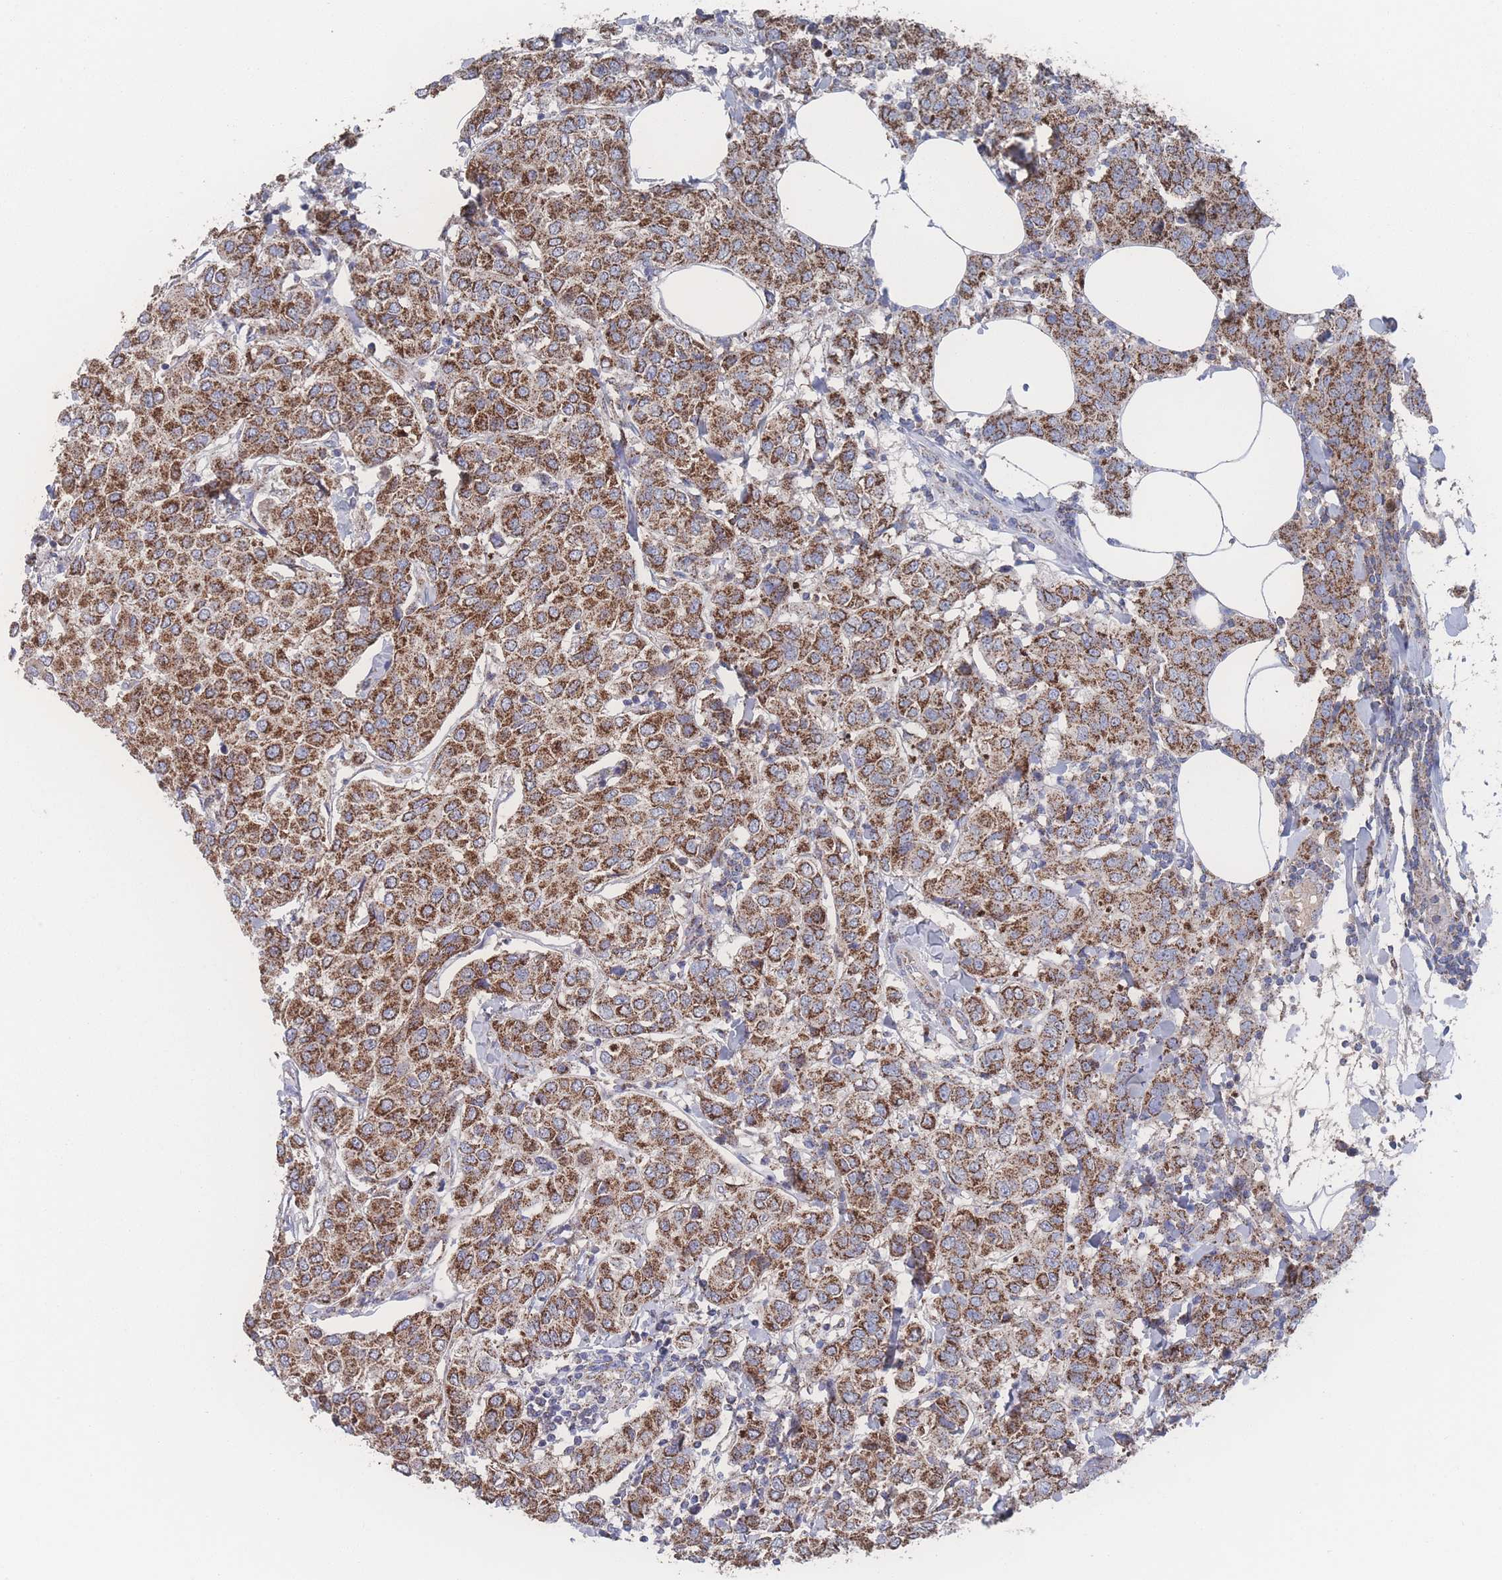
{"staining": {"intensity": "strong", "quantity": ">75%", "location": "cytoplasmic/membranous"}, "tissue": "breast cancer", "cell_type": "Tumor cells", "image_type": "cancer", "snomed": [{"axis": "morphology", "description": "Duct carcinoma"}, {"axis": "topography", "description": "Breast"}], "caption": "Immunohistochemical staining of breast cancer displays high levels of strong cytoplasmic/membranous protein staining in about >75% of tumor cells.", "gene": "PEX14", "patient": {"sex": "female", "age": 55}}